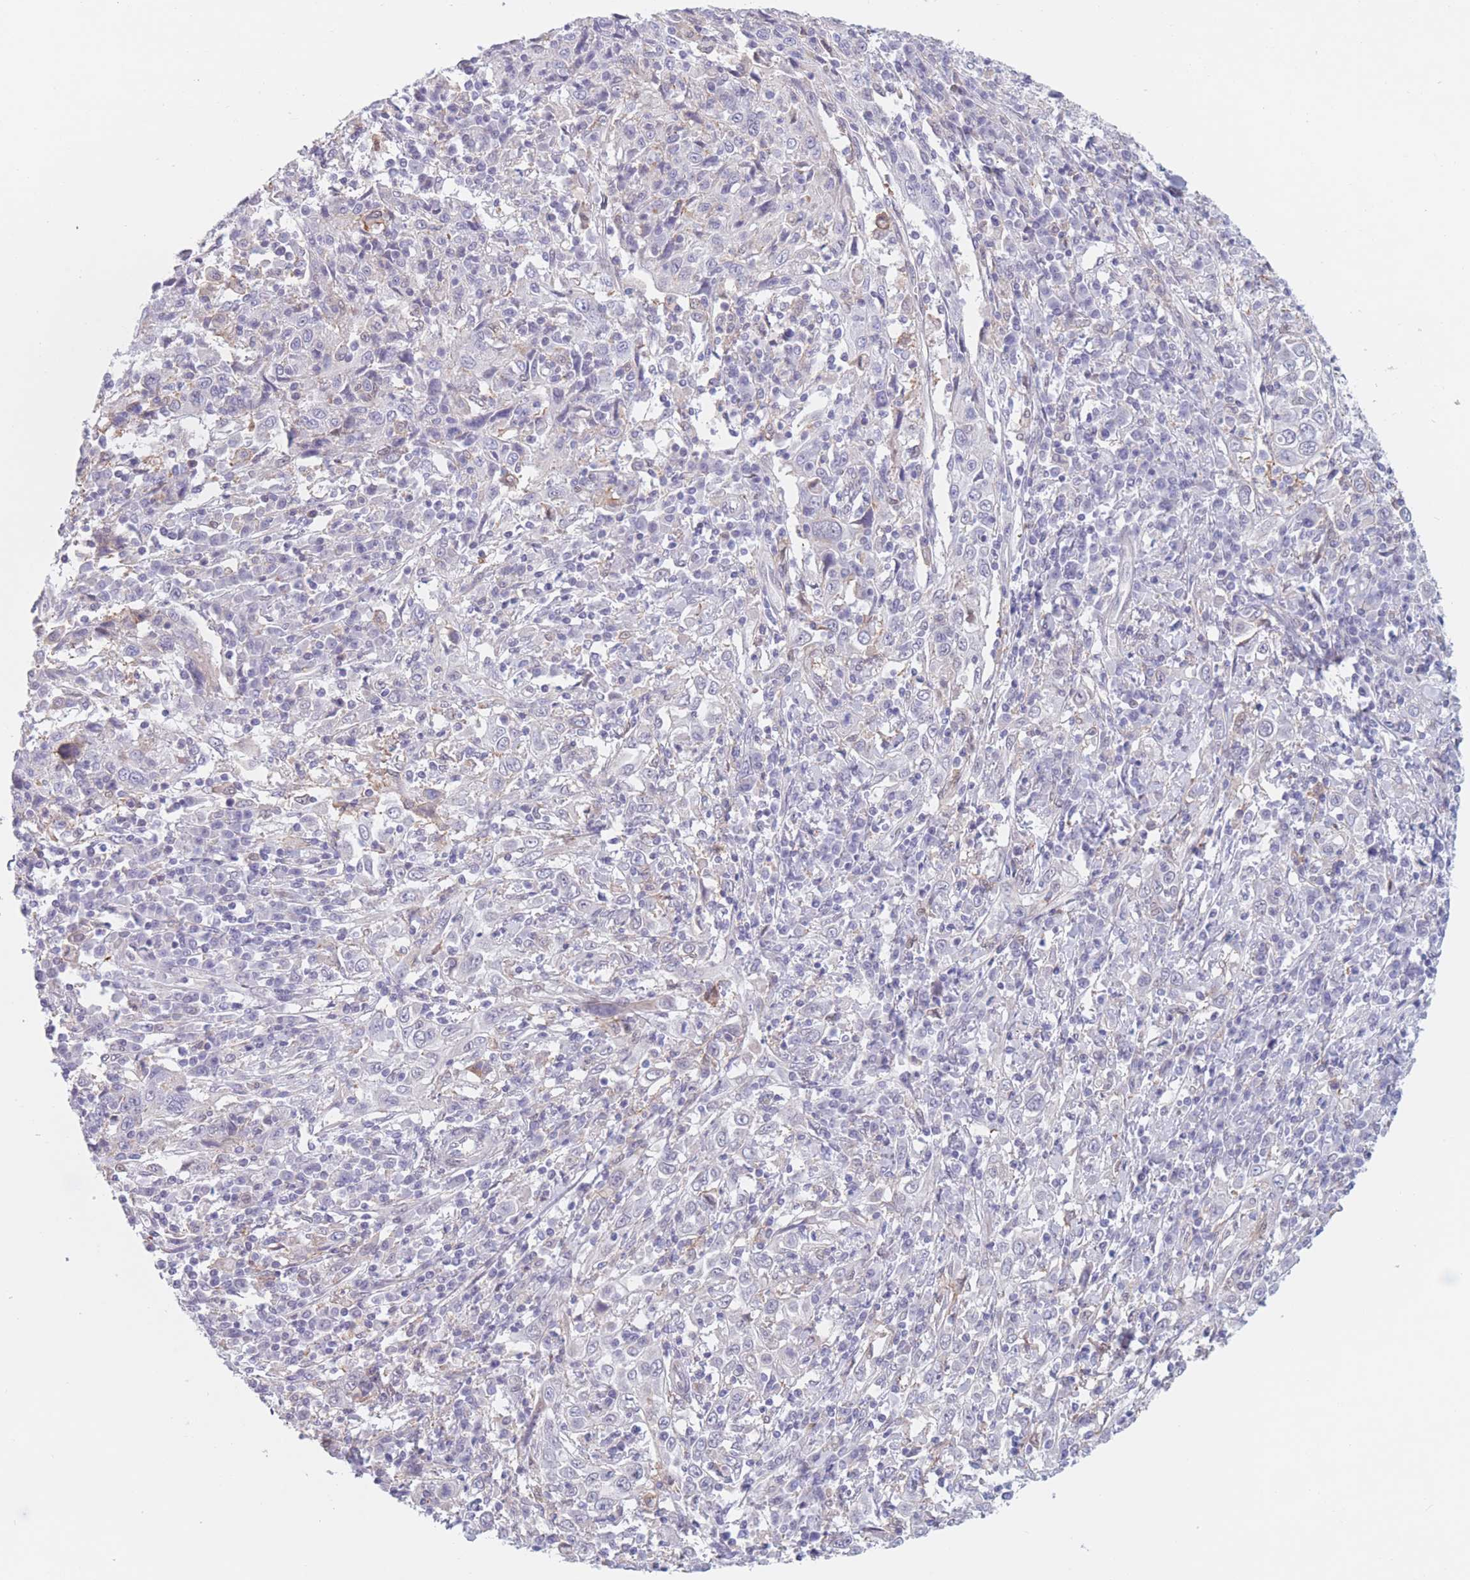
{"staining": {"intensity": "negative", "quantity": "none", "location": "none"}, "tissue": "cervical cancer", "cell_type": "Tumor cells", "image_type": "cancer", "snomed": [{"axis": "morphology", "description": "Squamous cell carcinoma, NOS"}, {"axis": "topography", "description": "Cervix"}], "caption": "The histopathology image shows no staining of tumor cells in cervical squamous cell carcinoma.", "gene": "PODXL", "patient": {"sex": "female", "age": 46}}